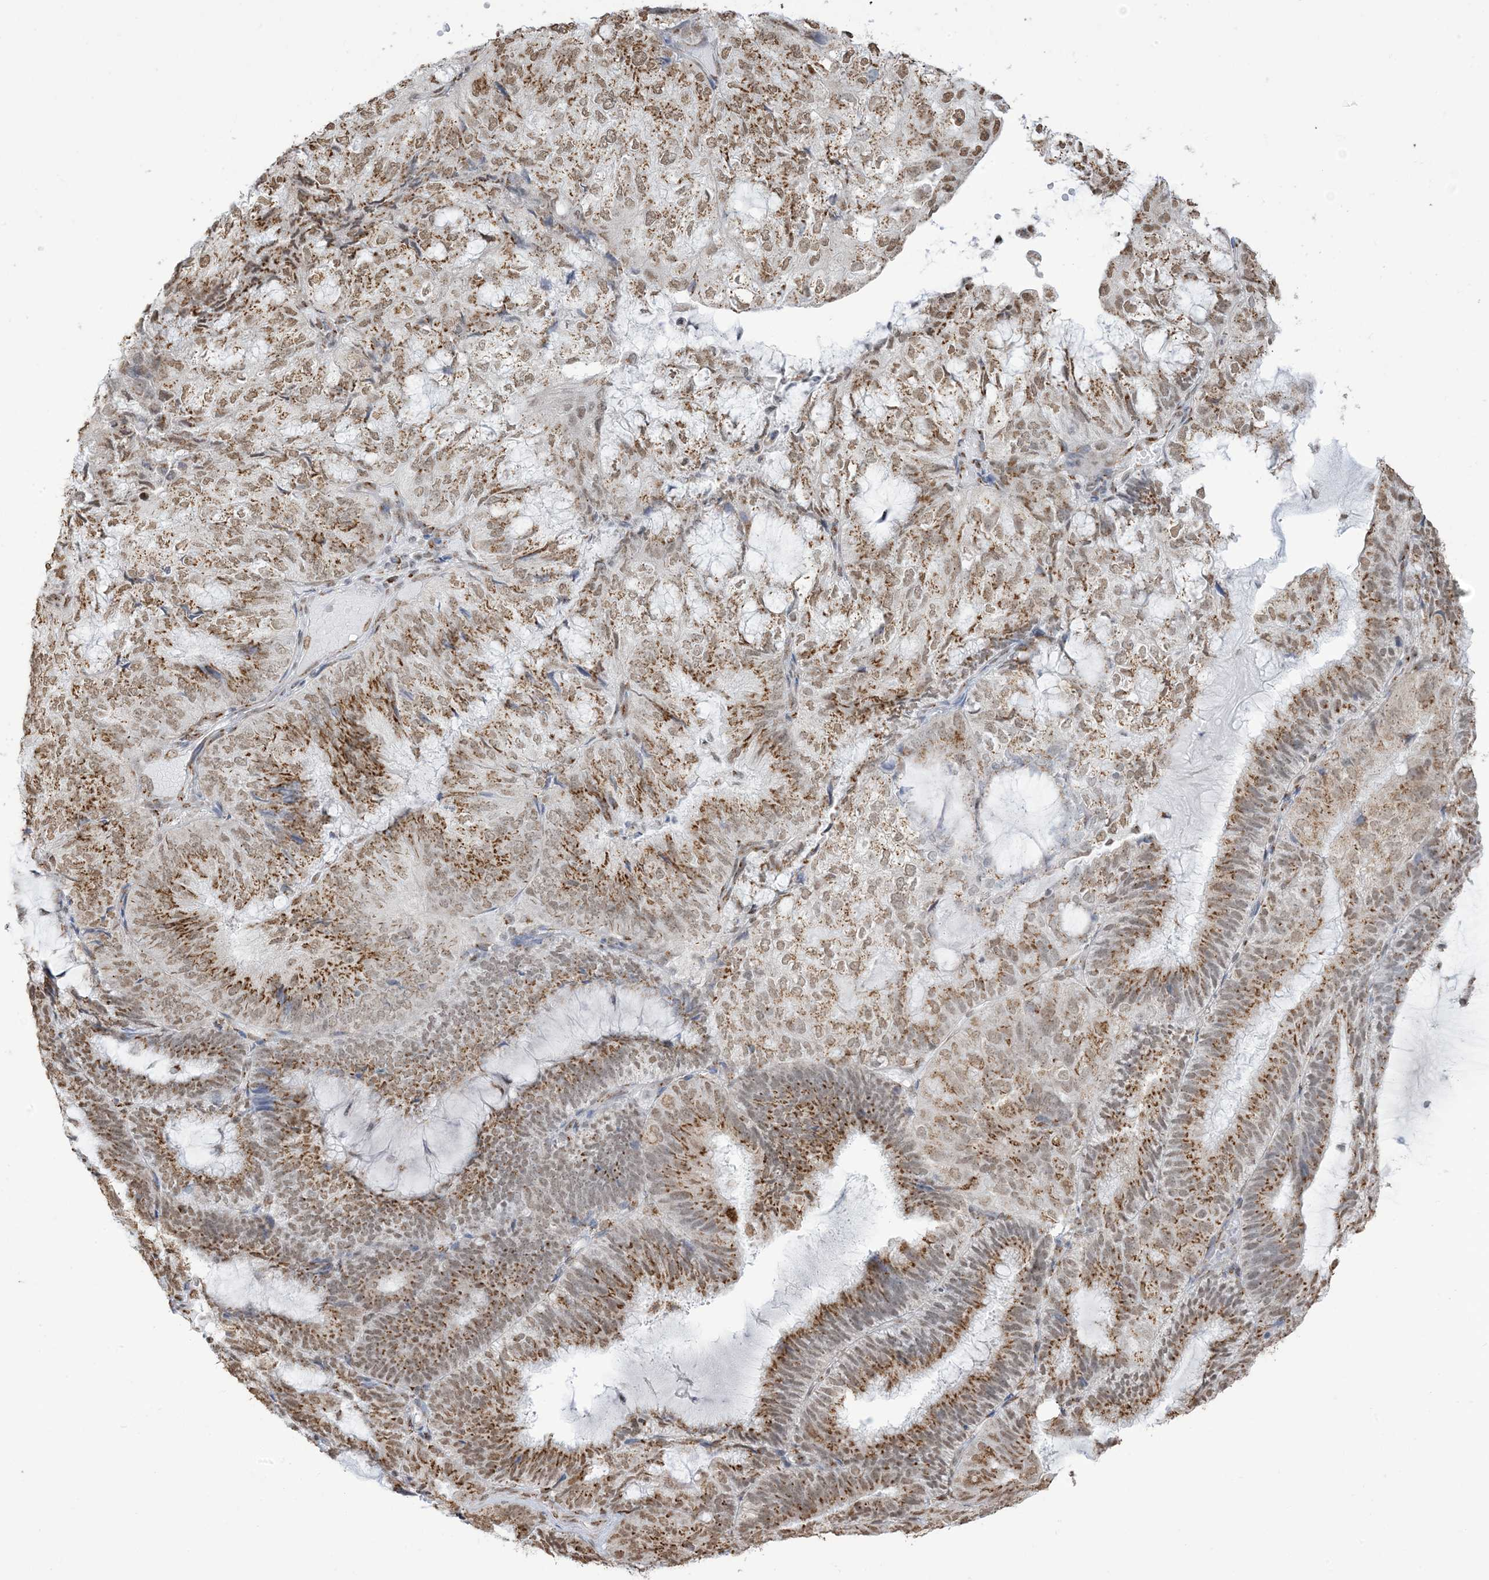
{"staining": {"intensity": "moderate", "quantity": ">75%", "location": "cytoplasmic/membranous,nuclear"}, "tissue": "endometrial cancer", "cell_type": "Tumor cells", "image_type": "cancer", "snomed": [{"axis": "morphology", "description": "Adenocarcinoma, NOS"}, {"axis": "topography", "description": "Endometrium"}], "caption": "The image displays immunohistochemical staining of endometrial cancer. There is moderate cytoplasmic/membranous and nuclear staining is seen in about >75% of tumor cells.", "gene": "GPR107", "patient": {"sex": "female", "age": 81}}